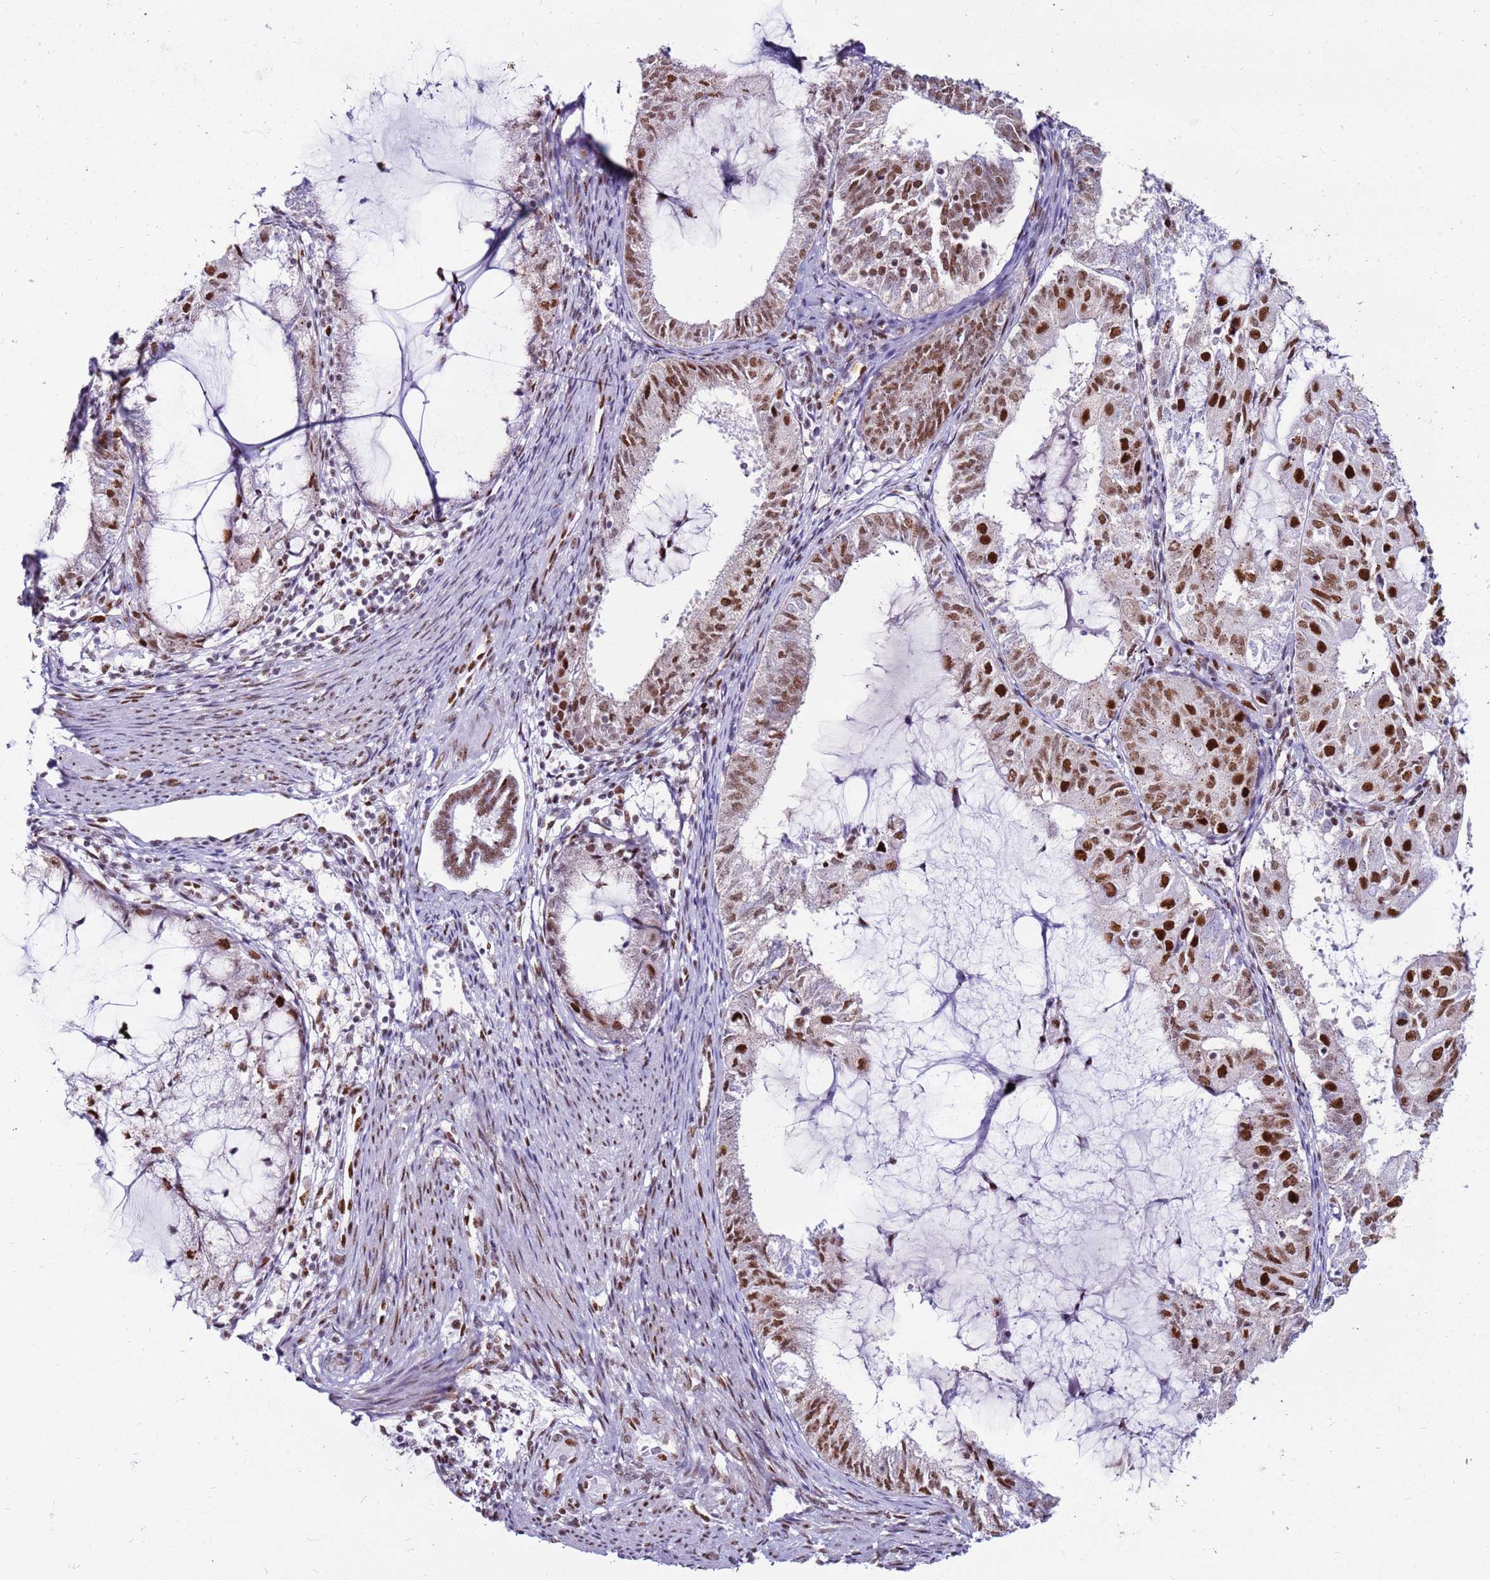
{"staining": {"intensity": "strong", "quantity": ">75%", "location": "nuclear"}, "tissue": "endometrial cancer", "cell_type": "Tumor cells", "image_type": "cancer", "snomed": [{"axis": "morphology", "description": "Adenocarcinoma, NOS"}, {"axis": "topography", "description": "Endometrium"}], "caption": "Immunohistochemistry (DAB (3,3'-diaminobenzidine)) staining of endometrial cancer (adenocarcinoma) displays strong nuclear protein staining in approximately >75% of tumor cells.", "gene": "KPNA4", "patient": {"sex": "female", "age": 81}}